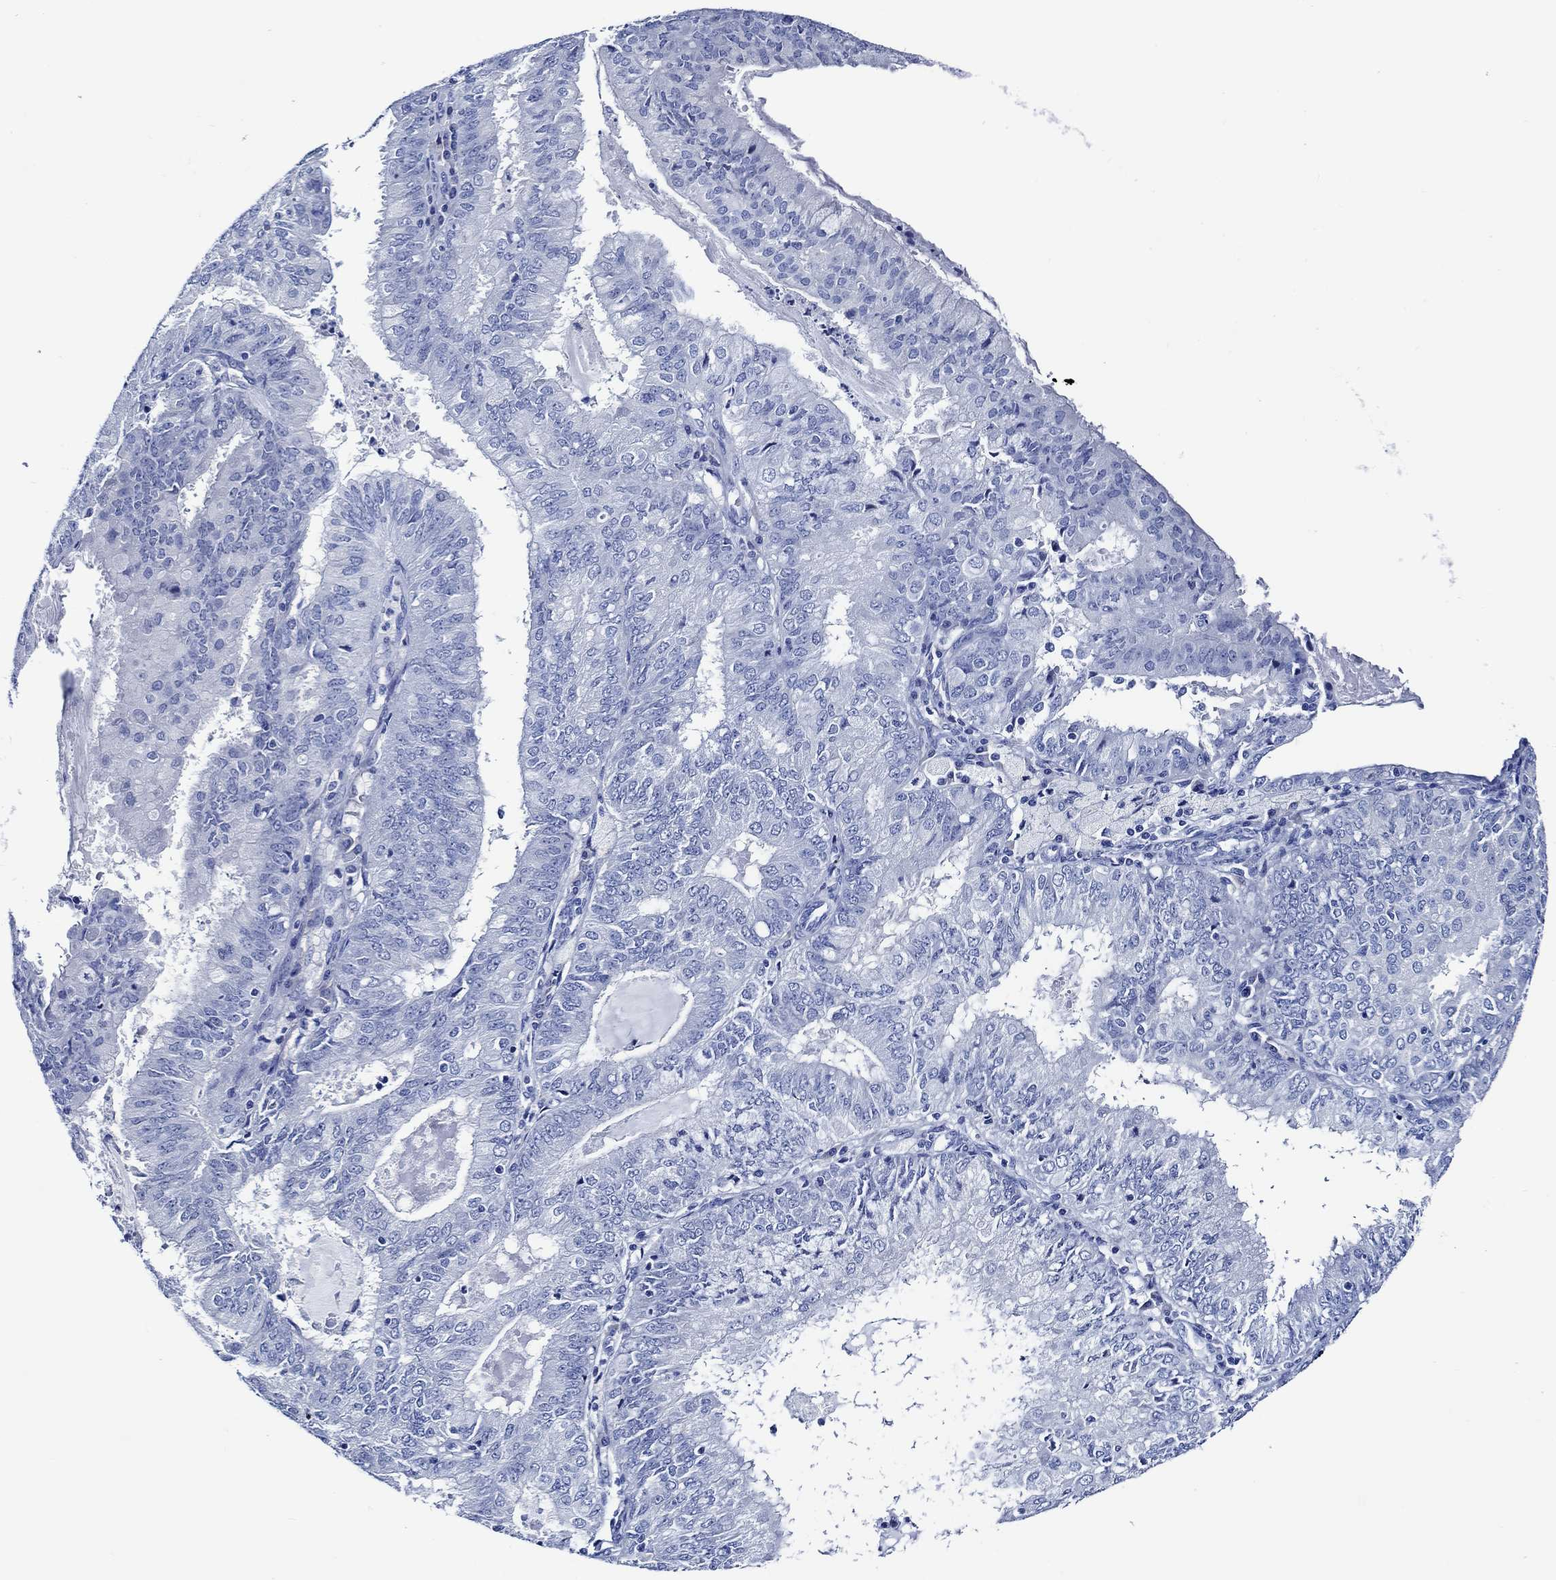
{"staining": {"intensity": "negative", "quantity": "none", "location": "none"}, "tissue": "endometrial cancer", "cell_type": "Tumor cells", "image_type": "cancer", "snomed": [{"axis": "morphology", "description": "Adenocarcinoma, NOS"}, {"axis": "topography", "description": "Endometrium"}], "caption": "DAB (3,3'-diaminobenzidine) immunohistochemical staining of endometrial cancer demonstrates no significant staining in tumor cells.", "gene": "WDR62", "patient": {"sex": "female", "age": 57}}